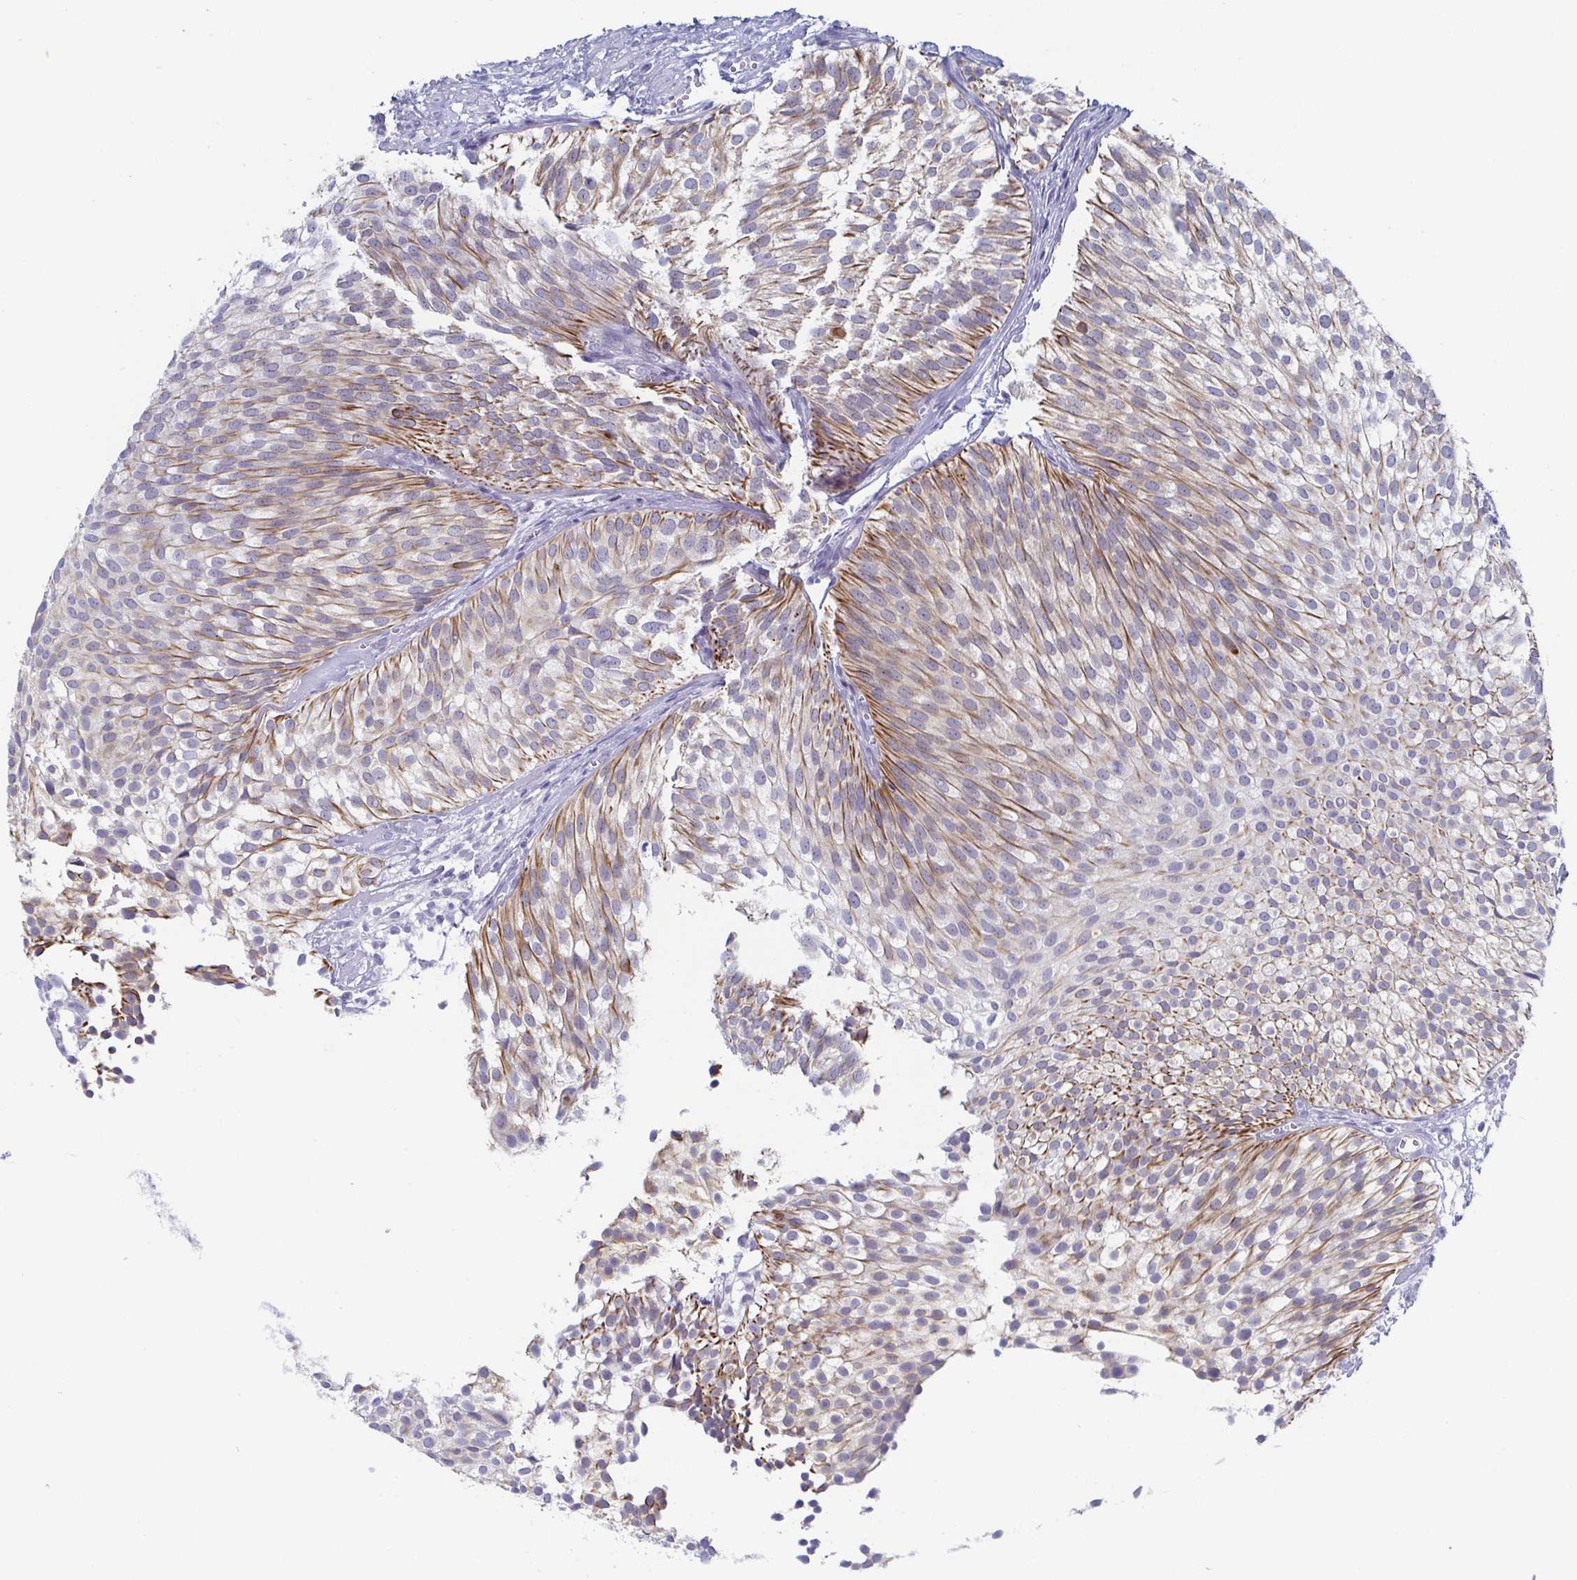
{"staining": {"intensity": "moderate", "quantity": "25%-75%", "location": "cytoplasmic/membranous"}, "tissue": "urothelial cancer", "cell_type": "Tumor cells", "image_type": "cancer", "snomed": [{"axis": "morphology", "description": "Urothelial carcinoma, Low grade"}, {"axis": "topography", "description": "Urinary bladder"}], "caption": "A histopathology image showing moderate cytoplasmic/membranous staining in about 25%-75% of tumor cells in urothelial cancer, as visualized by brown immunohistochemical staining.", "gene": "RHOV", "patient": {"sex": "male", "age": 91}}